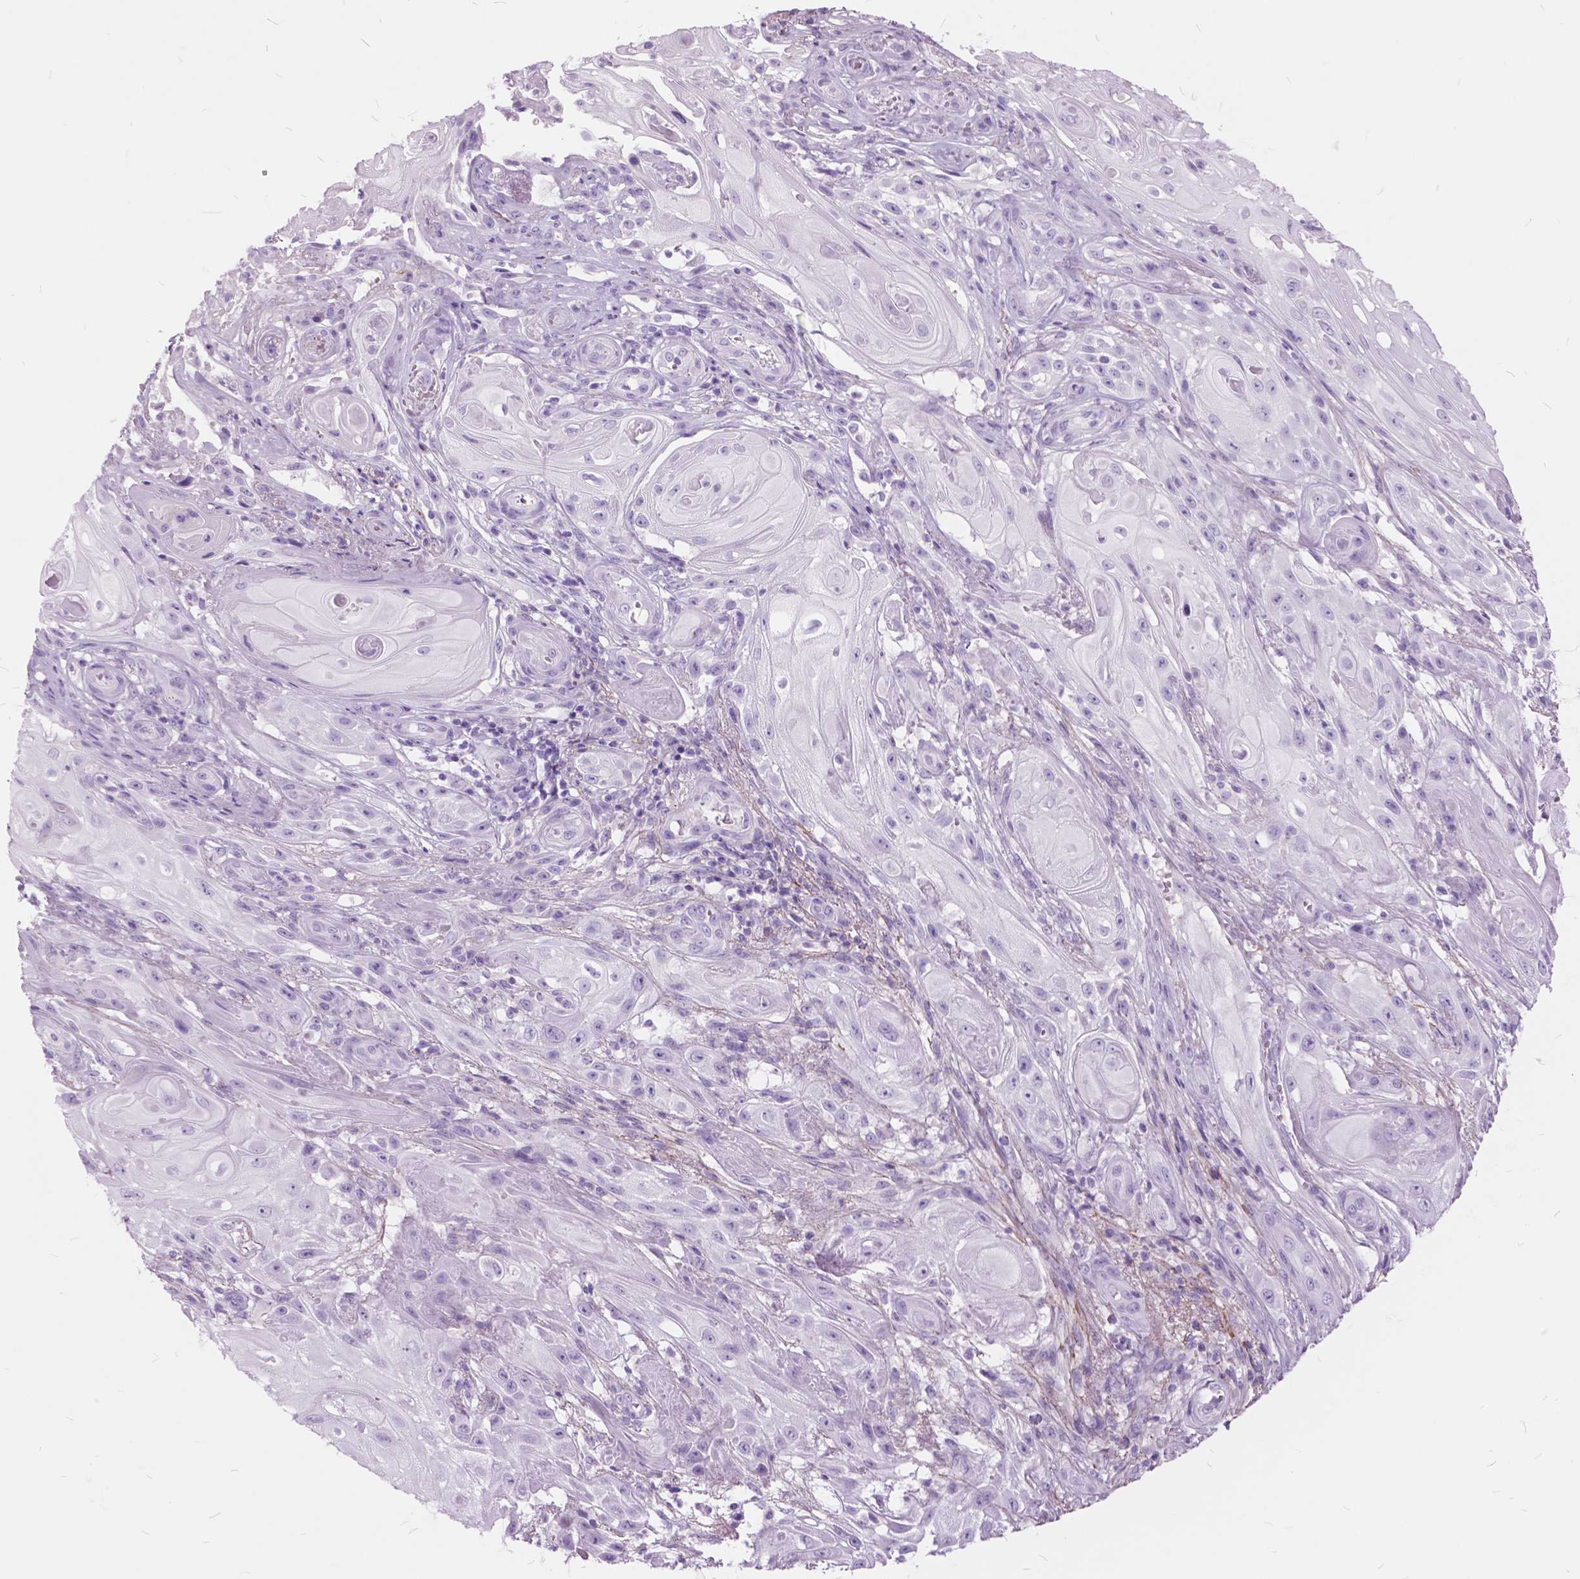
{"staining": {"intensity": "negative", "quantity": "none", "location": "none"}, "tissue": "skin cancer", "cell_type": "Tumor cells", "image_type": "cancer", "snomed": [{"axis": "morphology", "description": "Squamous cell carcinoma, NOS"}, {"axis": "topography", "description": "Skin"}], "caption": "Immunohistochemistry (IHC) image of neoplastic tissue: squamous cell carcinoma (skin) stained with DAB exhibits no significant protein expression in tumor cells. (IHC, brightfield microscopy, high magnification).", "gene": "GDF9", "patient": {"sex": "male", "age": 62}}